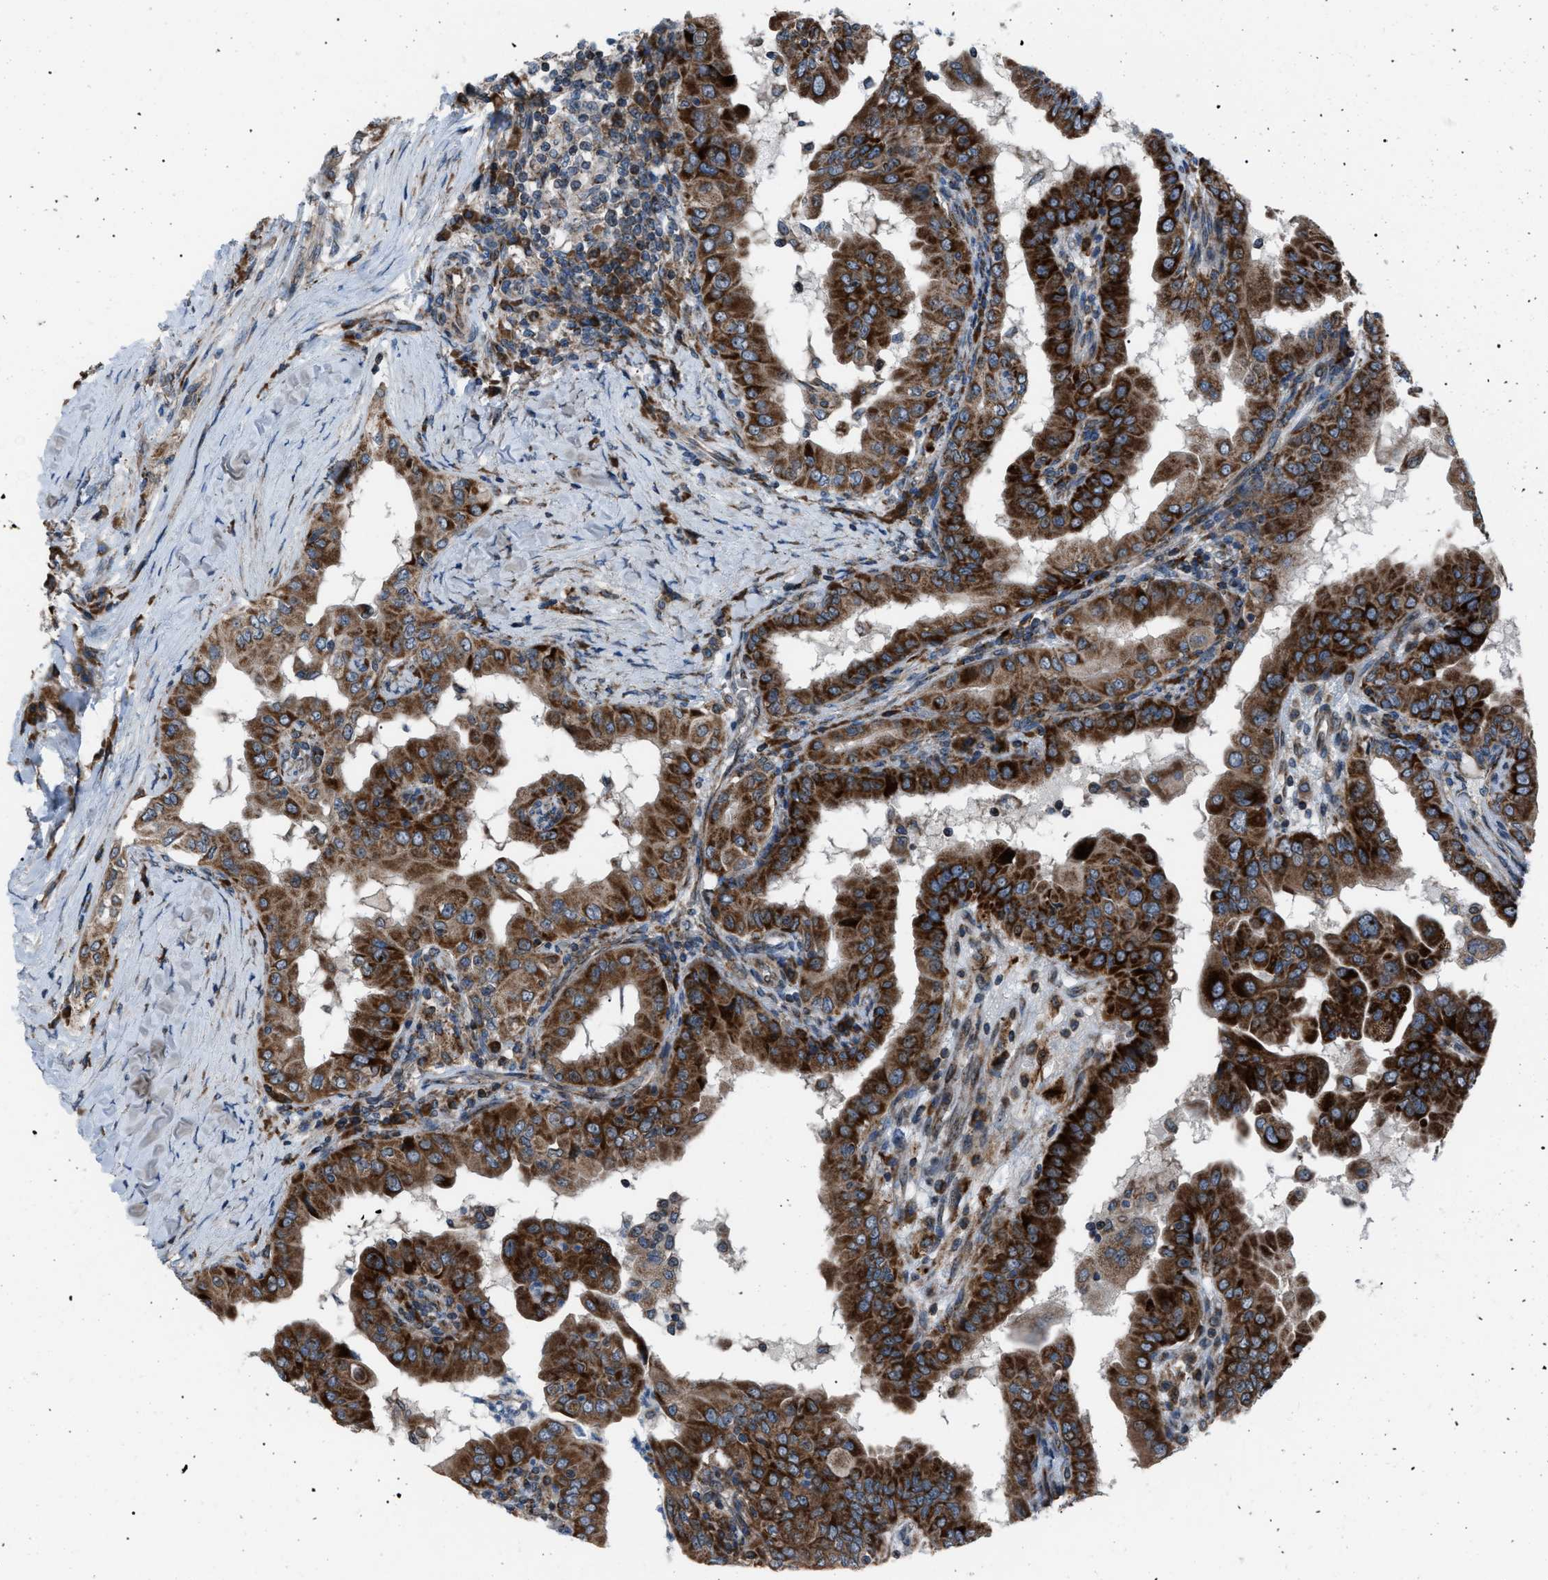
{"staining": {"intensity": "strong", "quantity": ">75%", "location": "cytoplasmic/membranous"}, "tissue": "thyroid cancer", "cell_type": "Tumor cells", "image_type": "cancer", "snomed": [{"axis": "morphology", "description": "Papillary adenocarcinoma, NOS"}, {"axis": "topography", "description": "Thyroid gland"}], "caption": "High-power microscopy captured an IHC micrograph of thyroid cancer (papillary adenocarcinoma), revealing strong cytoplasmic/membranous positivity in approximately >75% of tumor cells. Nuclei are stained in blue.", "gene": "AGO2", "patient": {"sex": "male", "age": 33}}